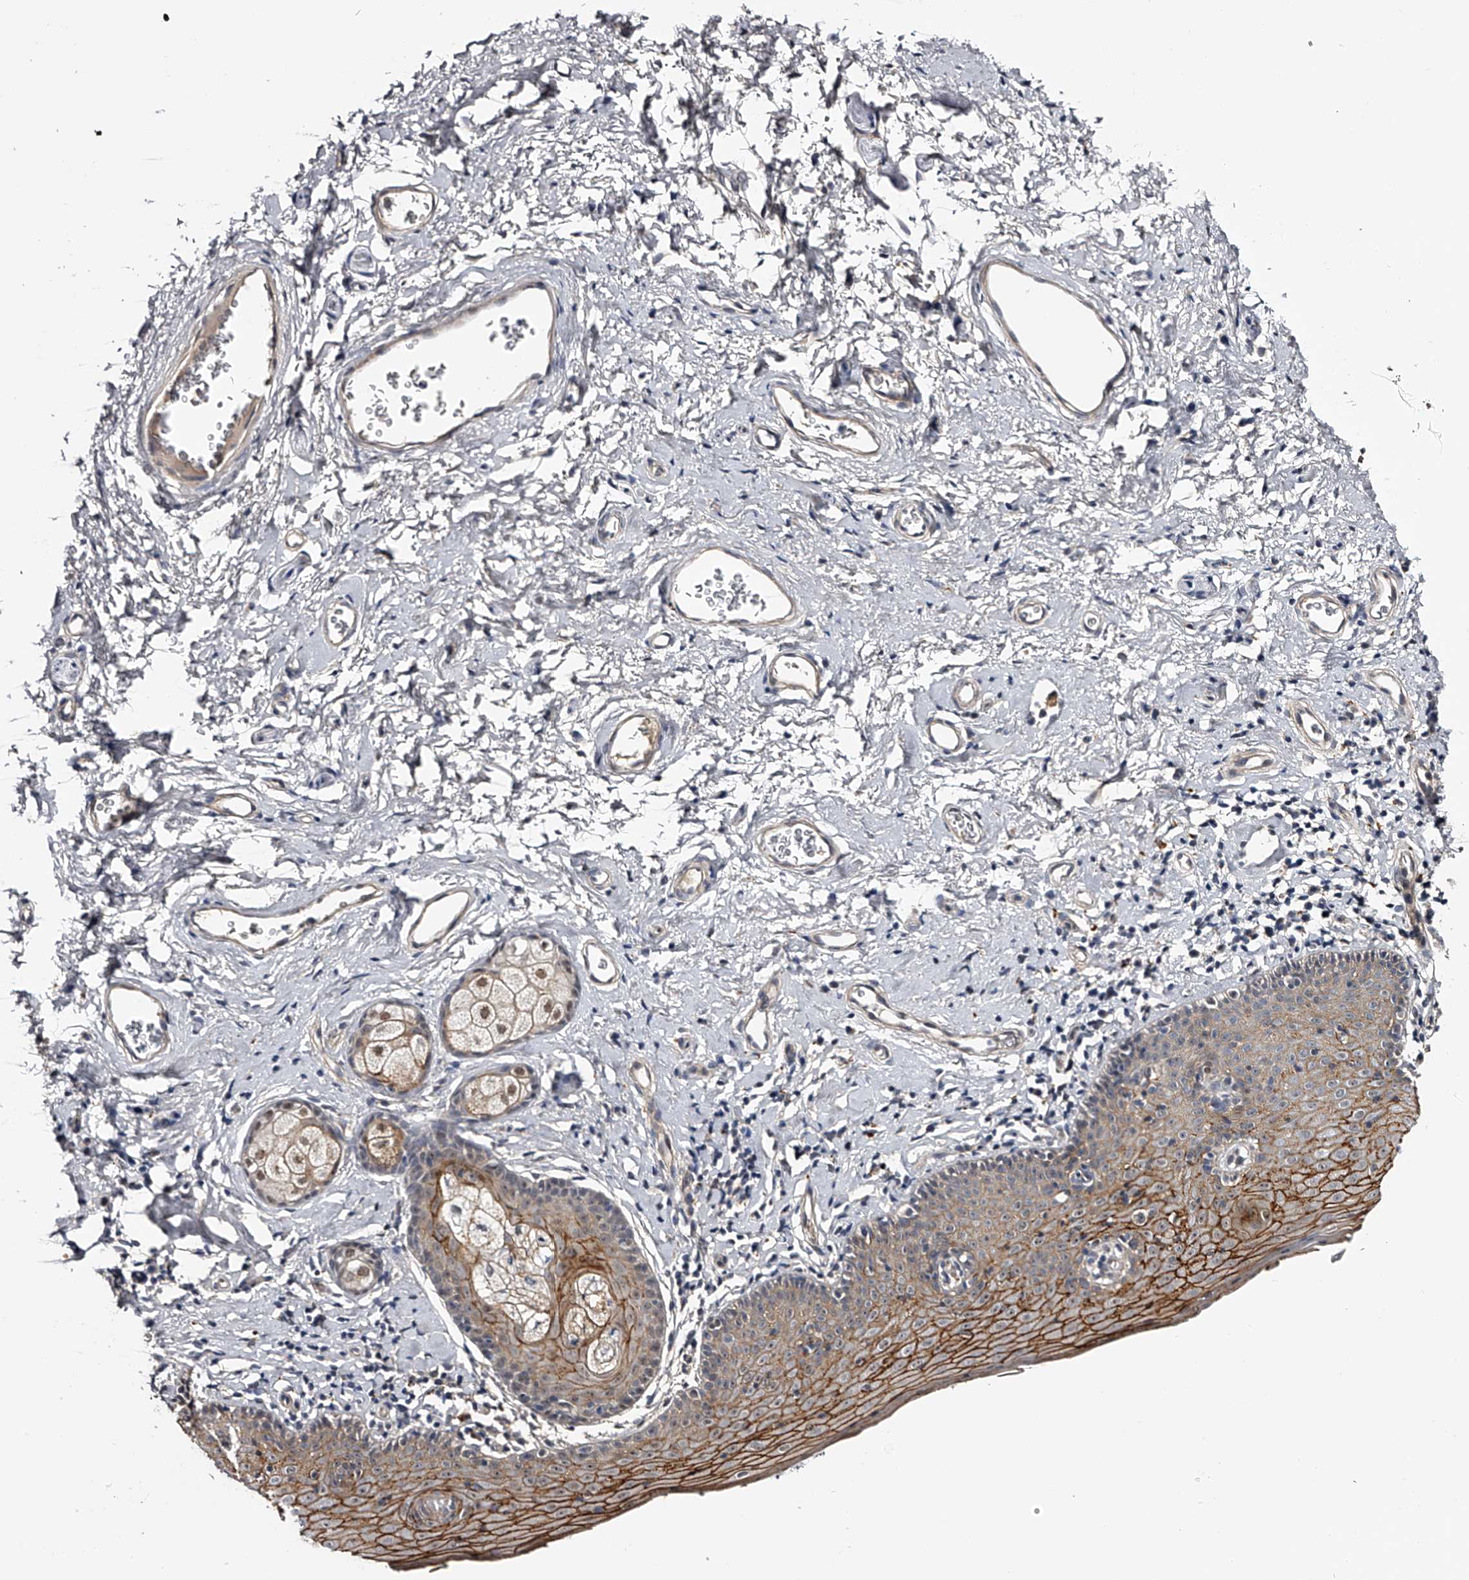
{"staining": {"intensity": "moderate", "quantity": "25%-75%", "location": "cytoplasmic/membranous,nuclear"}, "tissue": "skin", "cell_type": "Epidermal cells", "image_type": "normal", "snomed": [{"axis": "morphology", "description": "Normal tissue, NOS"}, {"axis": "topography", "description": "Vulva"}], "caption": "Immunohistochemical staining of benign human skin reveals medium levels of moderate cytoplasmic/membranous,nuclear staining in approximately 25%-75% of epidermal cells.", "gene": "MDN1", "patient": {"sex": "female", "age": 66}}